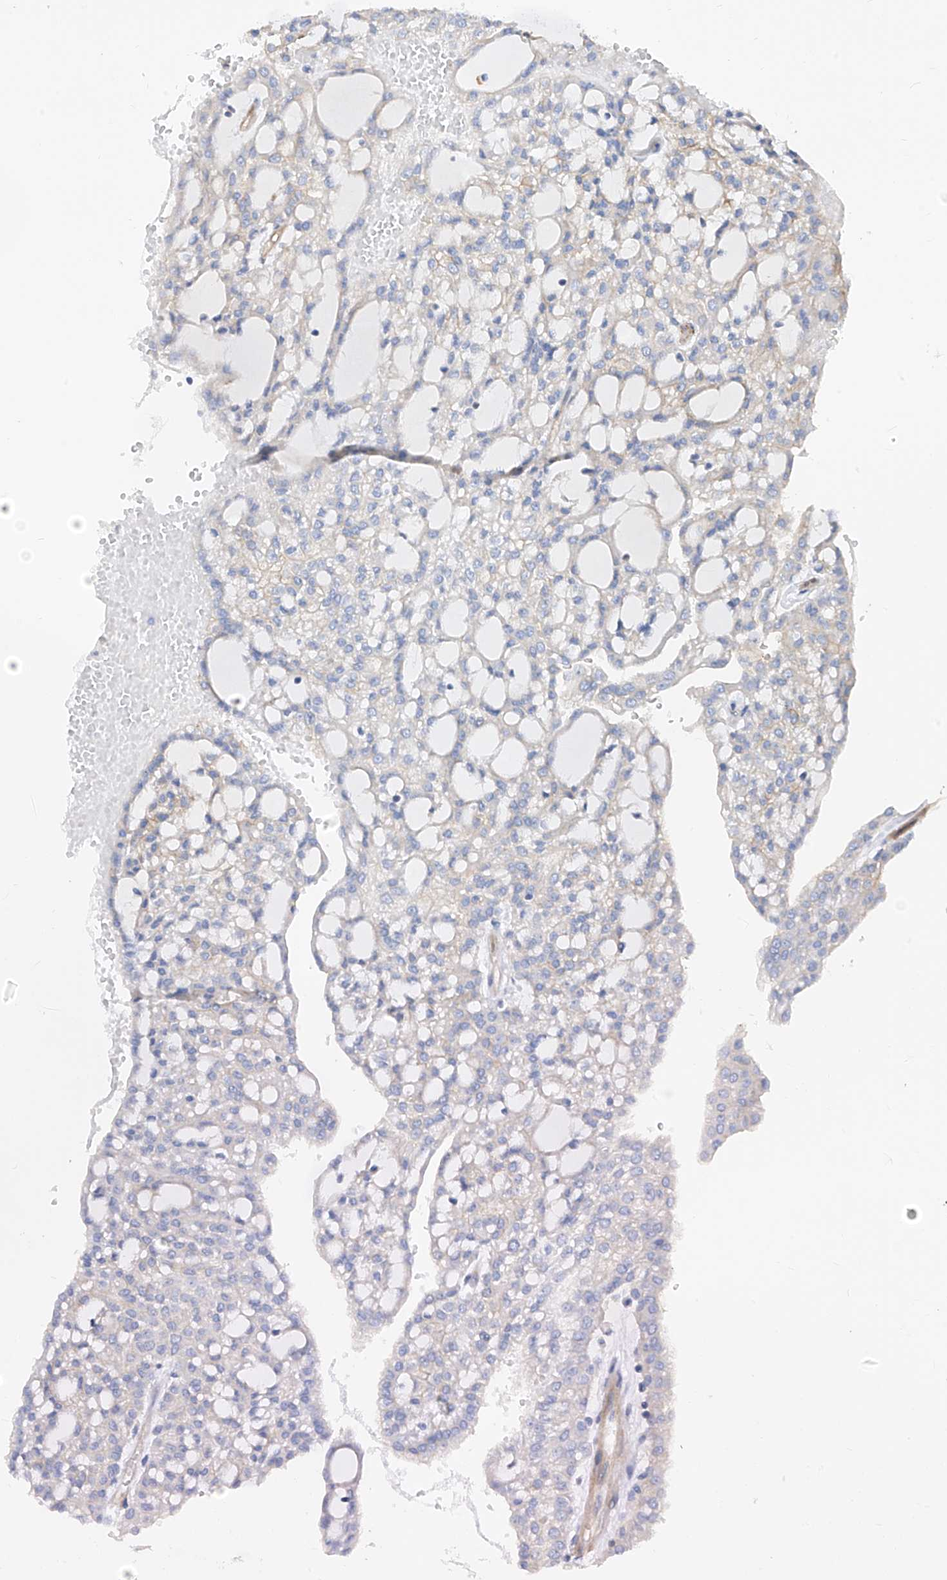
{"staining": {"intensity": "negative", "quantity": "none", "location": "none"}, "tissue": "renal cancer", "cell_type": "Tumor cells", "image_type": "cancer", "snomed": [{"axis": "morphology", "description": "Adenocarcinoma, NOS"}, {"axis": "topography", "description": "Kidney"}], "caption": "A high-resolution micrograph shows immunohistochemistry (IHC) staining of renal cancer, which demonstrates no significant expression in tumor cells.", "gene": "SCGB2A1", "patient": {"sex": "male", "age": 63}}